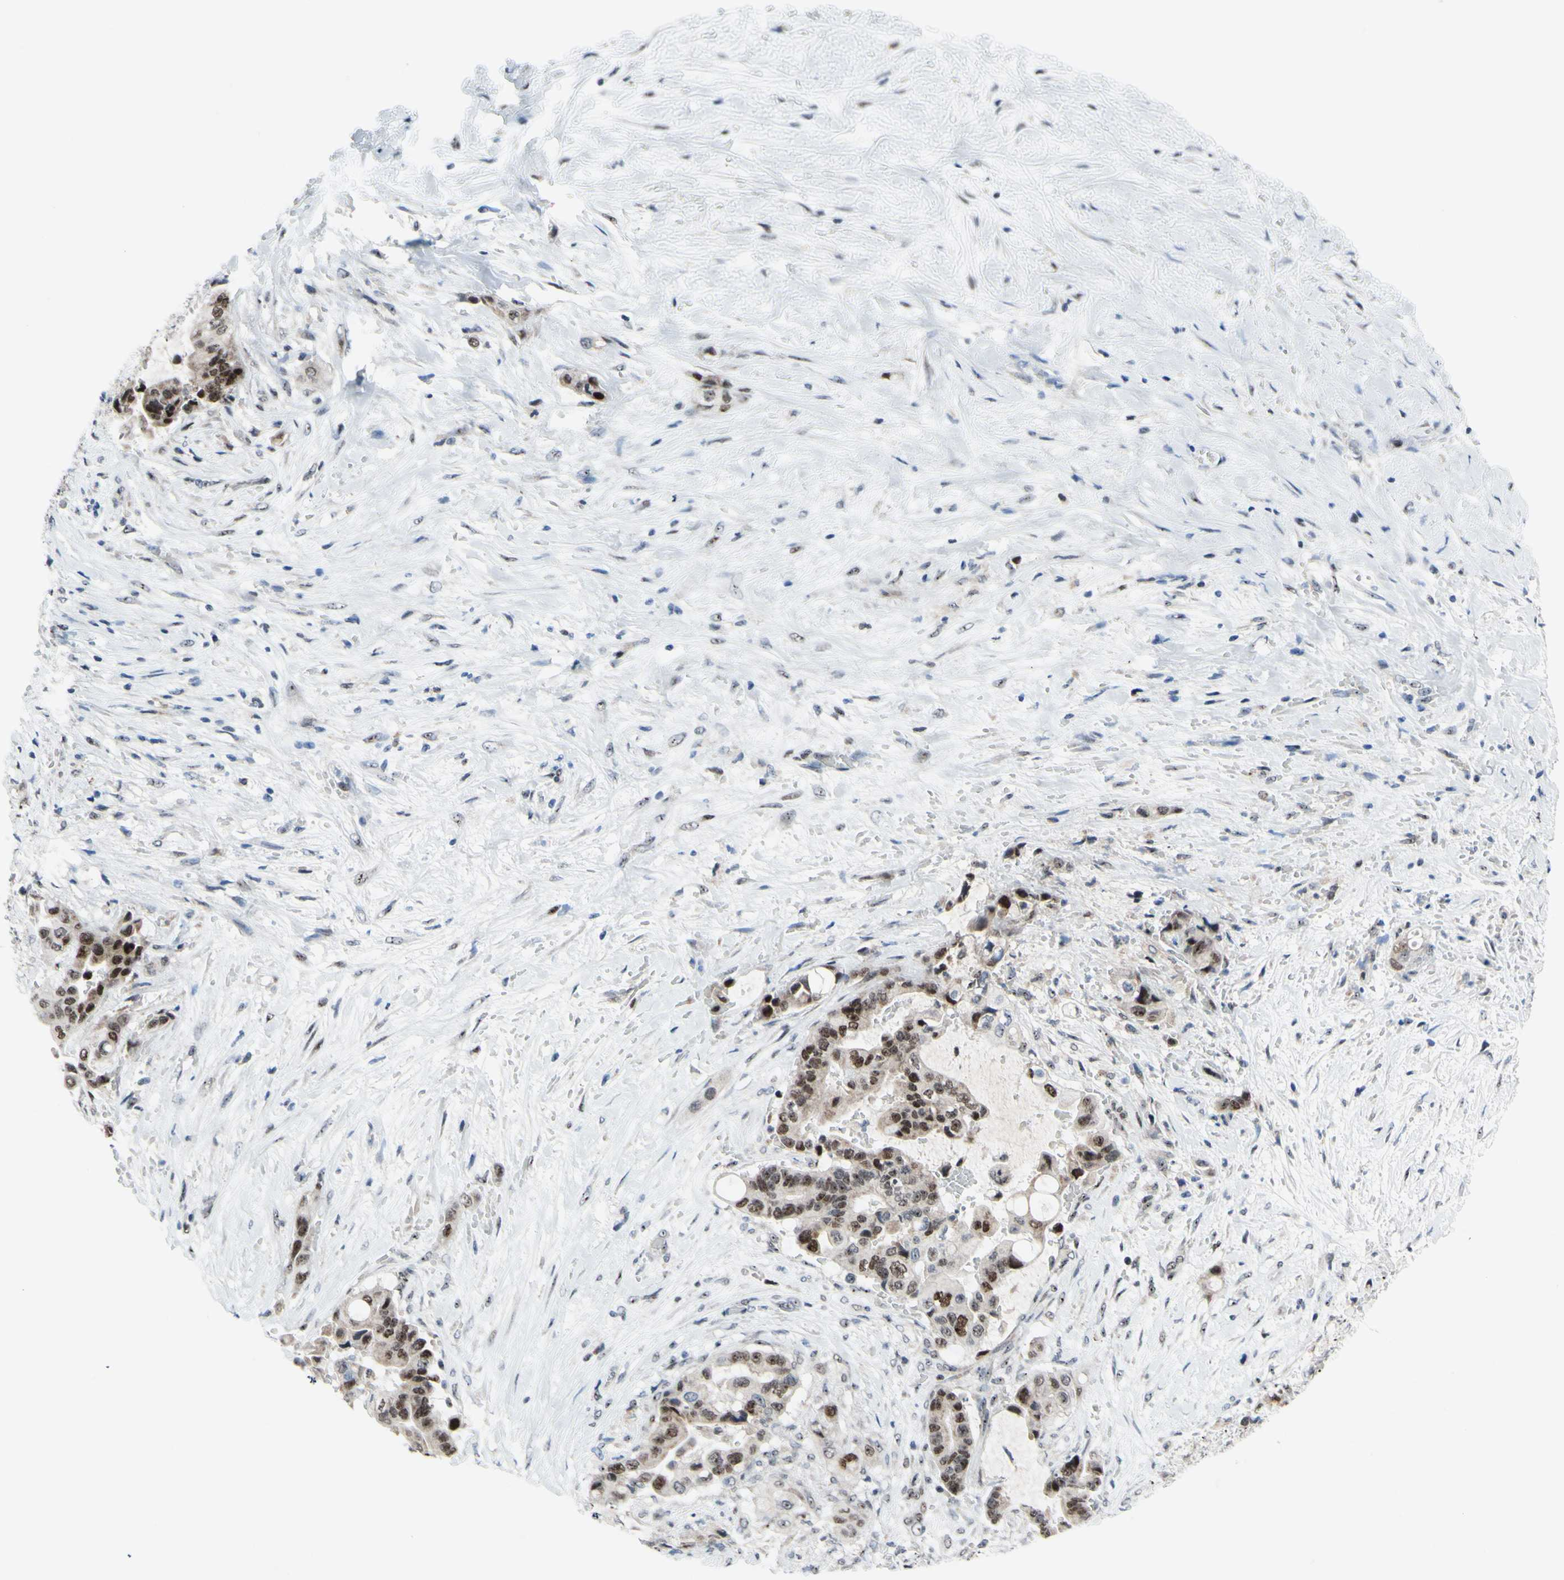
{"staining": {"intensity": "moderate", "quantity": ">75%", "location": "nuclear"}, "tissue": "liver cancer", "cell_type": "Tumor cells", "image_type": "cancer", "snomed": [{"axis": "morphology", "description": "Cholangiocarcinoma"}, {"axis": "topography", "description": "Liver"}], "caption": "Tumor cells reveal moderate nuclear positivity in about >75% of cells in liver cancer (cholangiocarcinoma).", "gene": "POLR1A", "patient": {"sex": "female", "age": 61}}